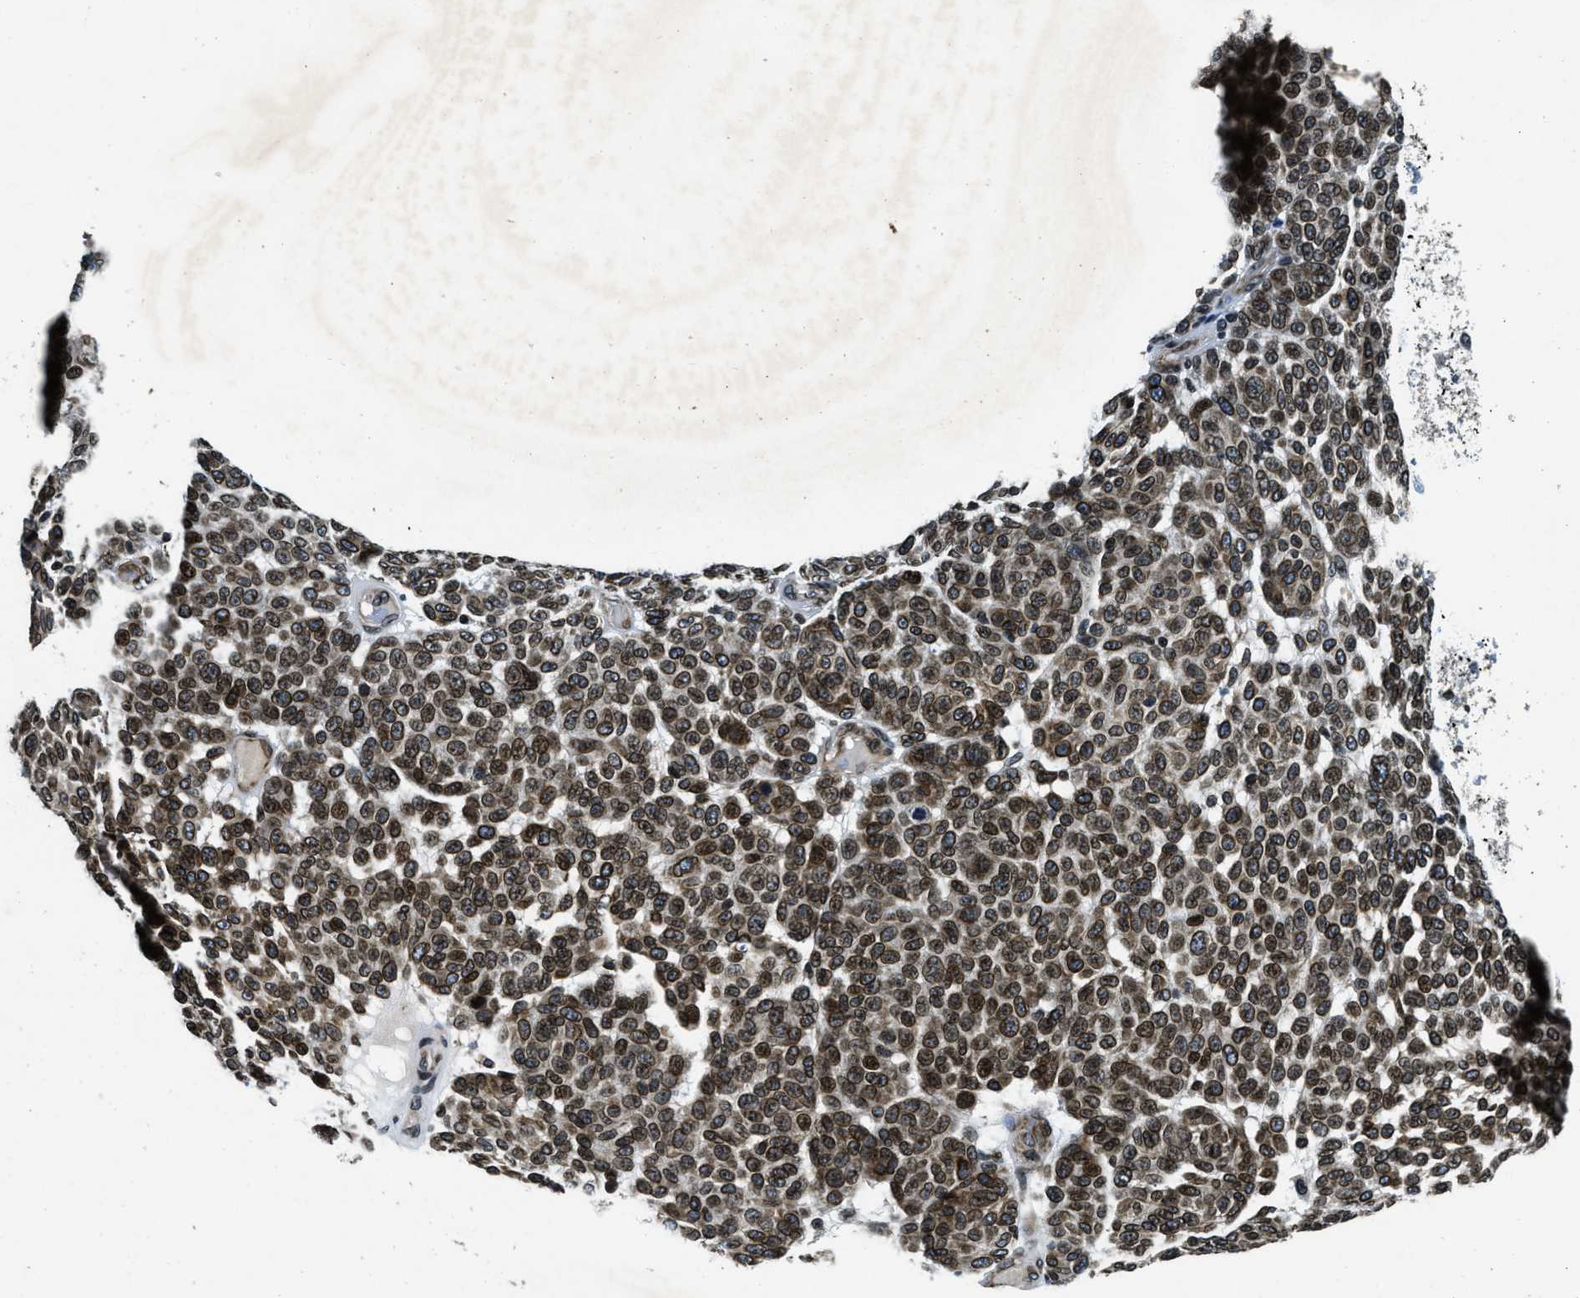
{"staining": {"intensity": "moderate", "quantity": ">75%", "location": "nuclear"}, "tissue": "melanoma", "cell_type": "Tumor cells", "image_type": "cancer", "snomed": [{"axis": "morphology", "description": "Malignant melanoma, NOS"}, {"axis": "topography", "description": "Skin"}], "caption": "Malignant melanoma stained for a protein exhibits moderate nuclear positivity in tumor cells. (brown staining indicates protein expression, while blue staining denotes nuclei).", "gene": "ZC3HC1", "patient": {"sex": "male", "age": 59}}